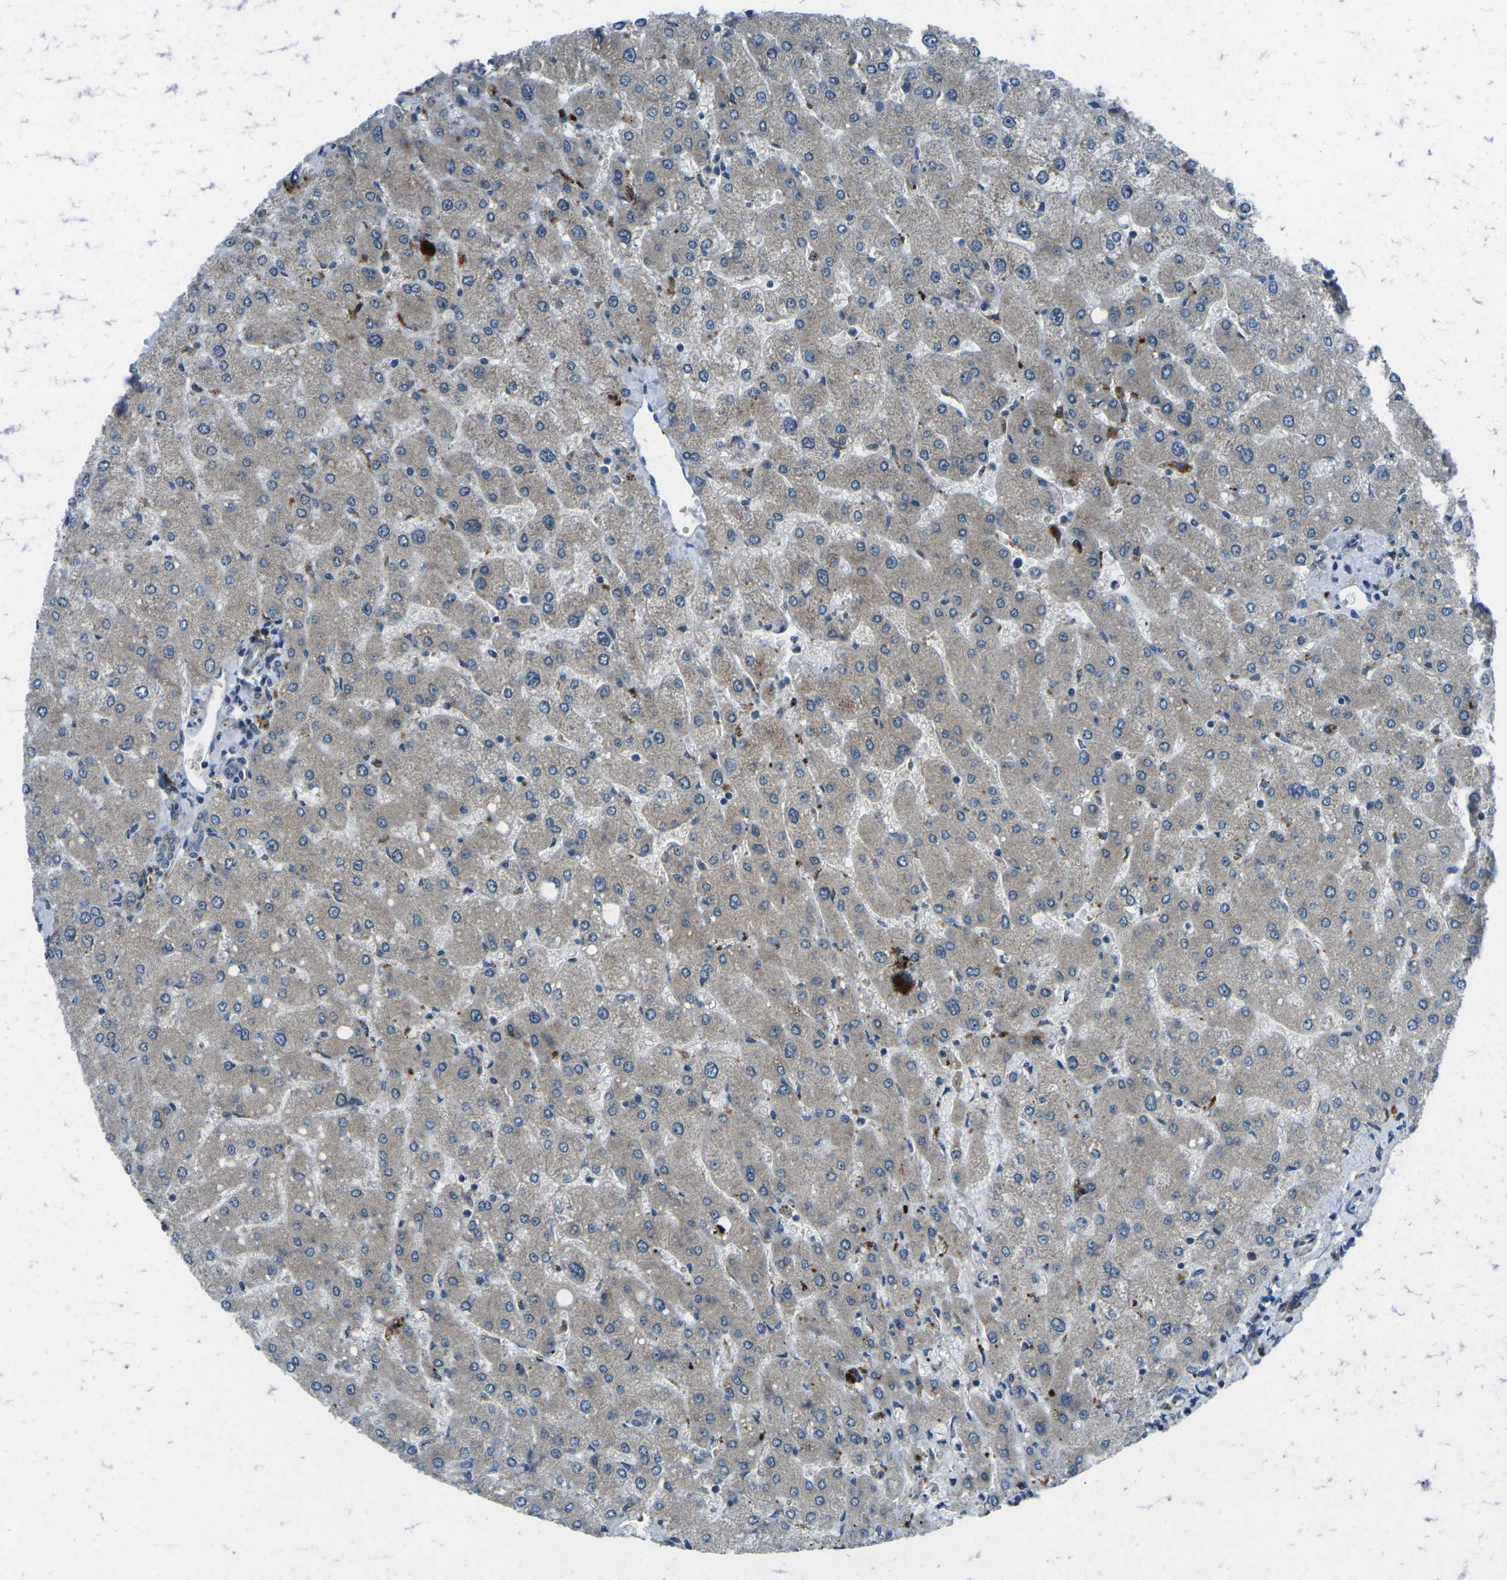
{"staining": {"intensity": "weak", "quantity": "<25%", "location": "cytoplasmic/membranous"}, "tissue": "liver", "cell_type": "Cholangiocytes", "image_type": "normal", "snomed": [{"axis": "morphology", "description": "Normal tissue, NOS"}, {"axis": "topography", "description": "Liver"}], "caption": "Cholangiocytes show no significant protein expression in unremarkable liver.", "gene": "CDK16", "patient": {"sex": "male", "age": 55}}